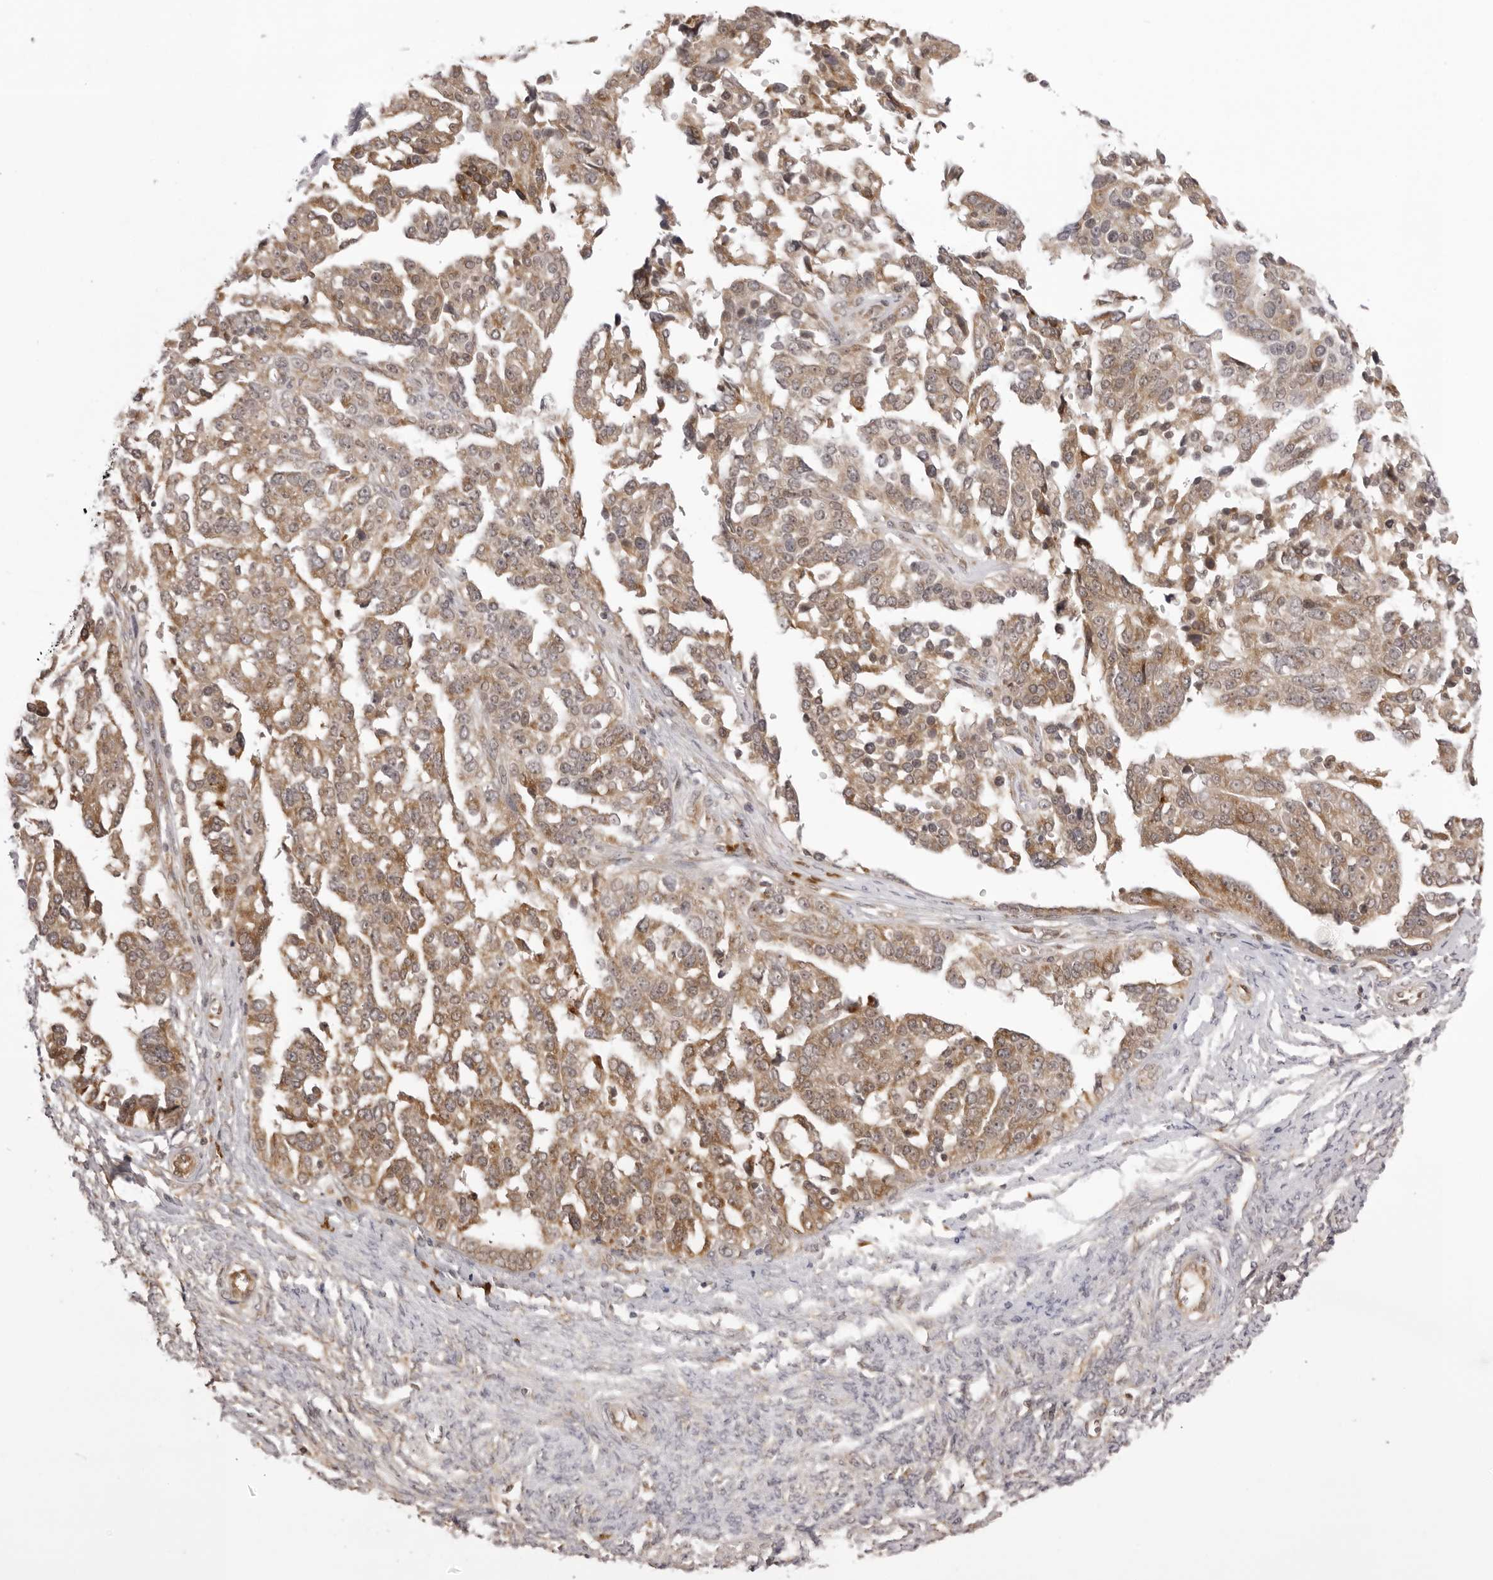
{"staining": {"intensity": "moderate", "quantity": ">75%", "location": "cytoplasmic/membranous"}, "tissue": "ovarian cancer", "cell_type": "Tumor cells", "image_type": "cancer", "snomed": [{"axis": "morphology", "description": "Cystadenocarcinoma, serous, NOS"}, {"axis": "topography", "description": "Ovary"}], "caption": "Ovarian serous cystadenocarcinoma stained for a protein demonstrates moderate cytoplasmic/membranous positivity in tumor cells.", "gene": "ZC3H11A", "patient": {"sex": "female", "age": 44}}